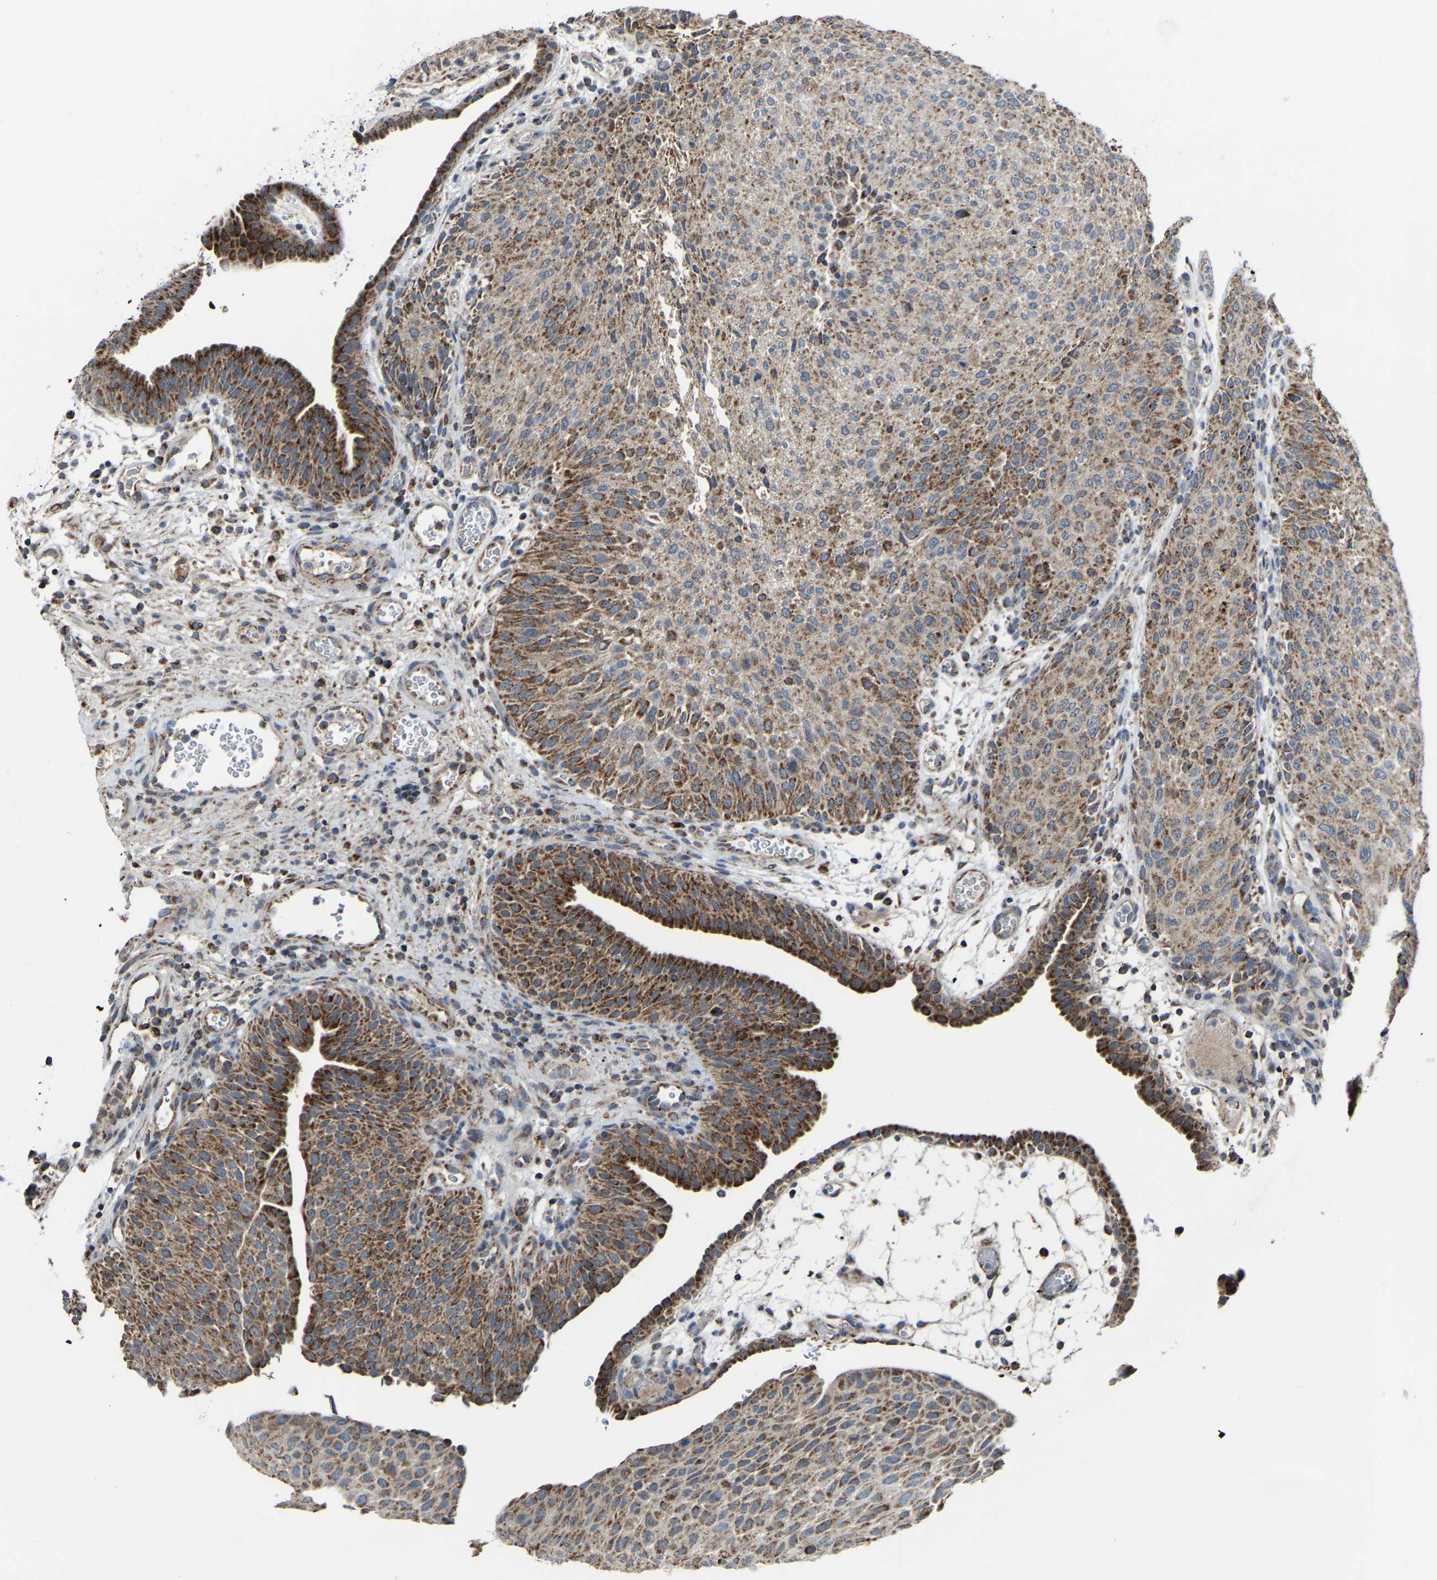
{"staining": {"intensity": "moderate", "quantity": ">75%", "location": "cytoplasmic/membranous"}, "tissue": "urothelial cancer", "cell_type": "Tumor cells", "image_type": "cancer", "snomed": [{"axis": "morphology", "description": "Urothelial carcinoma, Low grade"}, {"axis": "morphology", "description": "Urothelial carcinoma, High grade"}, {"axis": "topography", "description": "Urinary bladder"}], "caption": "DAB immunohistochemical staining of urothelial cancer demonstrates moderate cytoplasmic/membranous protein positivity in approximately >75% of tumor cells. The staining was performed using DAB (3,3'-diaminobenzidine) to visualize the protein expression in brown, while the nuclei were stained in blue with hematoxylin (Magnification: 20x).", "gene": "CANT1", "patient": {"sex": "male", "age": 35}}